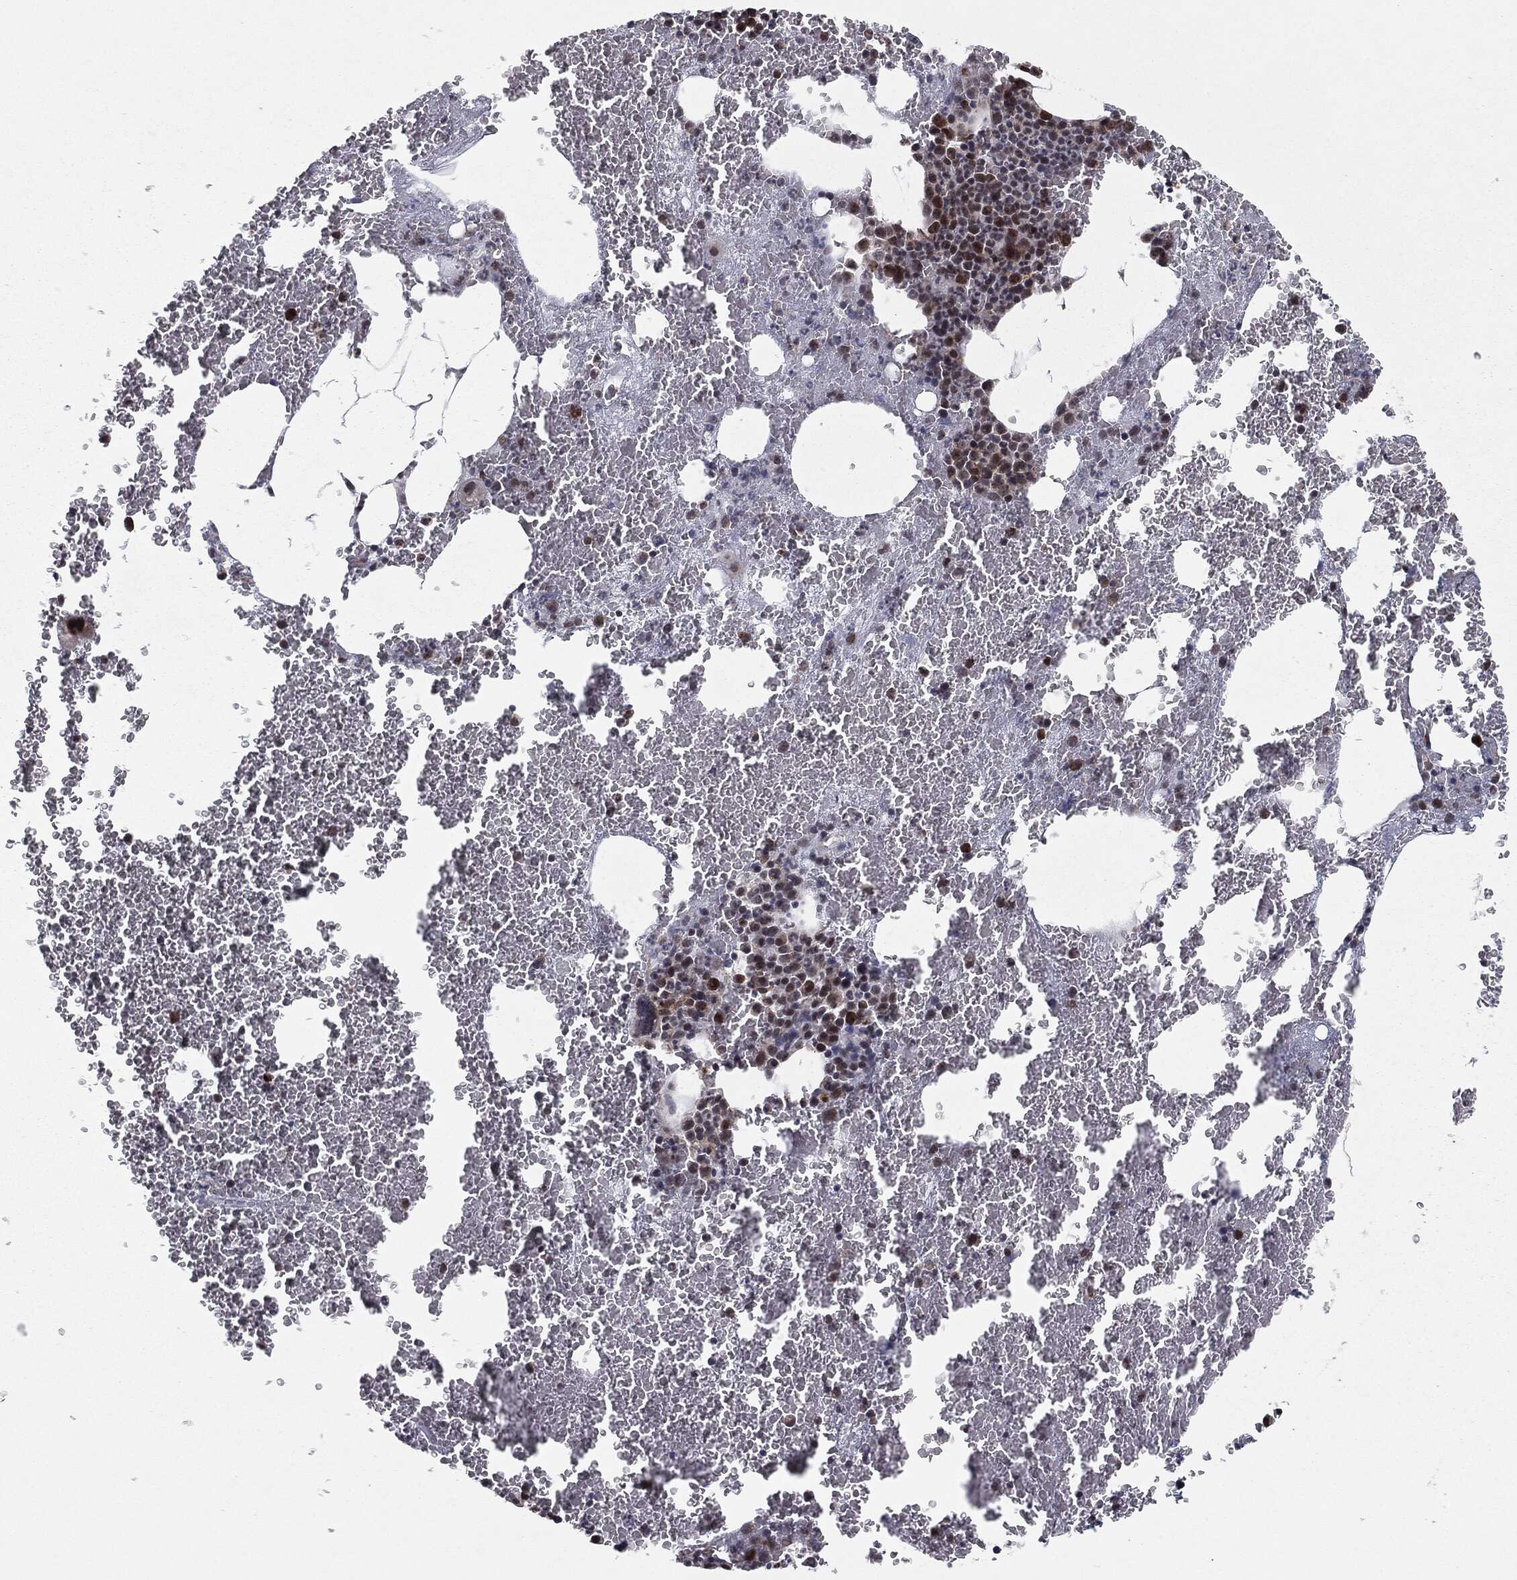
{"staining": {"intensity": "moderate", "quantity": "<25%", "location": "cytoplasmic/membranous,nuclear"}, "tissue": "bone marrow", "cell_type": "Hematopoietic cells", "image_type": "normal", "snomed": [{"axis": "morphology", "description": "Normal tissue, NOS"}, {"axis": "topography", "description": "Bone marrow"}], "caption": "Bone marrow stained for a protein (brown) exhibits moderate cytoplasmic/membranous,nuclear positive staining in about <25% of hematopoietic cells.", "gene": "CHCHD2", "patient": {"sex": "male", "age": 91}}